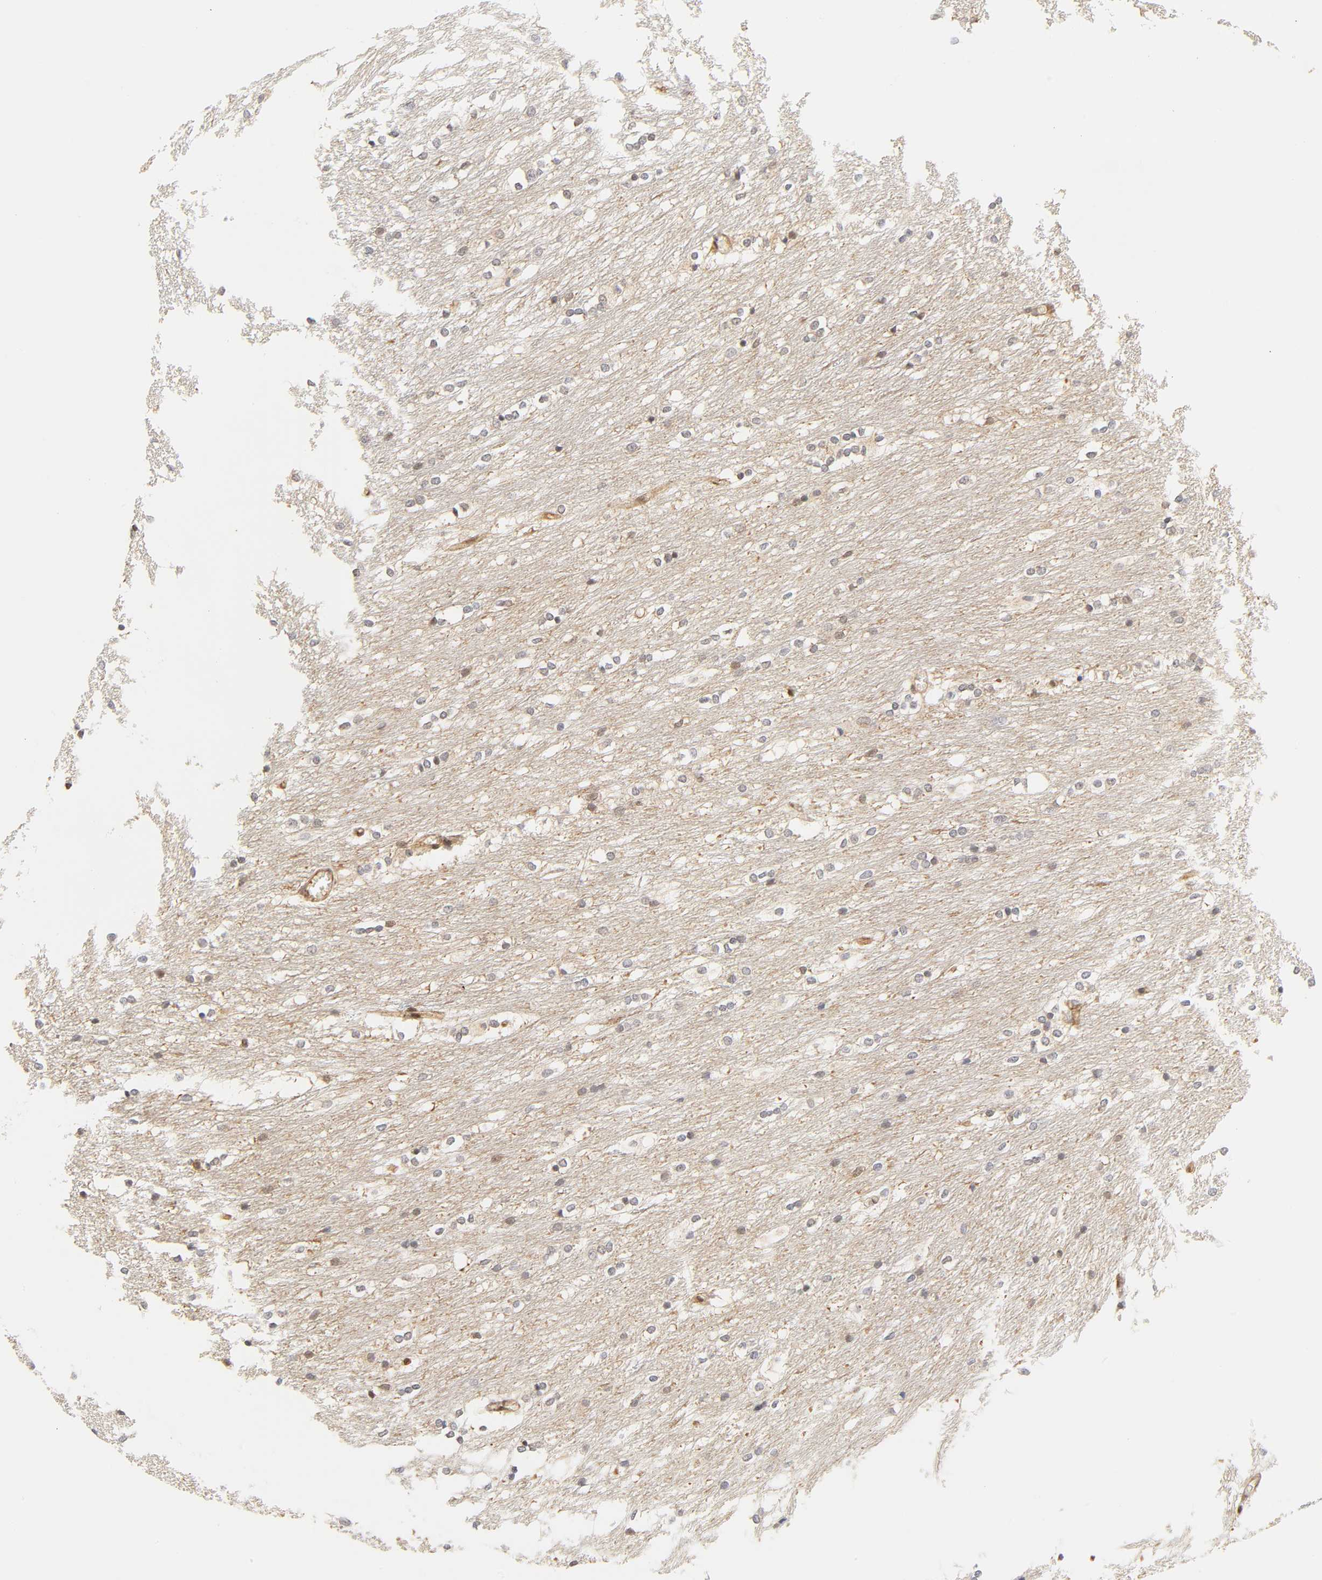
{"staining": {"intensity": "weak", "quantity": "<25%", "location": "cytoplasmic/membranous,nuclear"}, "tissue": "caudate", "cell_type": "Glial cells", "image_type": "normal", "snomed": [{"axis": "morphology", "description": "Normal tissue, NOS"}, {"axis": "topography", "description": "Lateral ventricle wall"}], "caption": "IHC photomicrograph of unremarkable caudate: human caudate stained with DAB (3,3'-diaminobenzidine) shows no significant protein staining in glial cells.", "gene": "CDC37", "patient": {"sex": "female", "age": 19}}